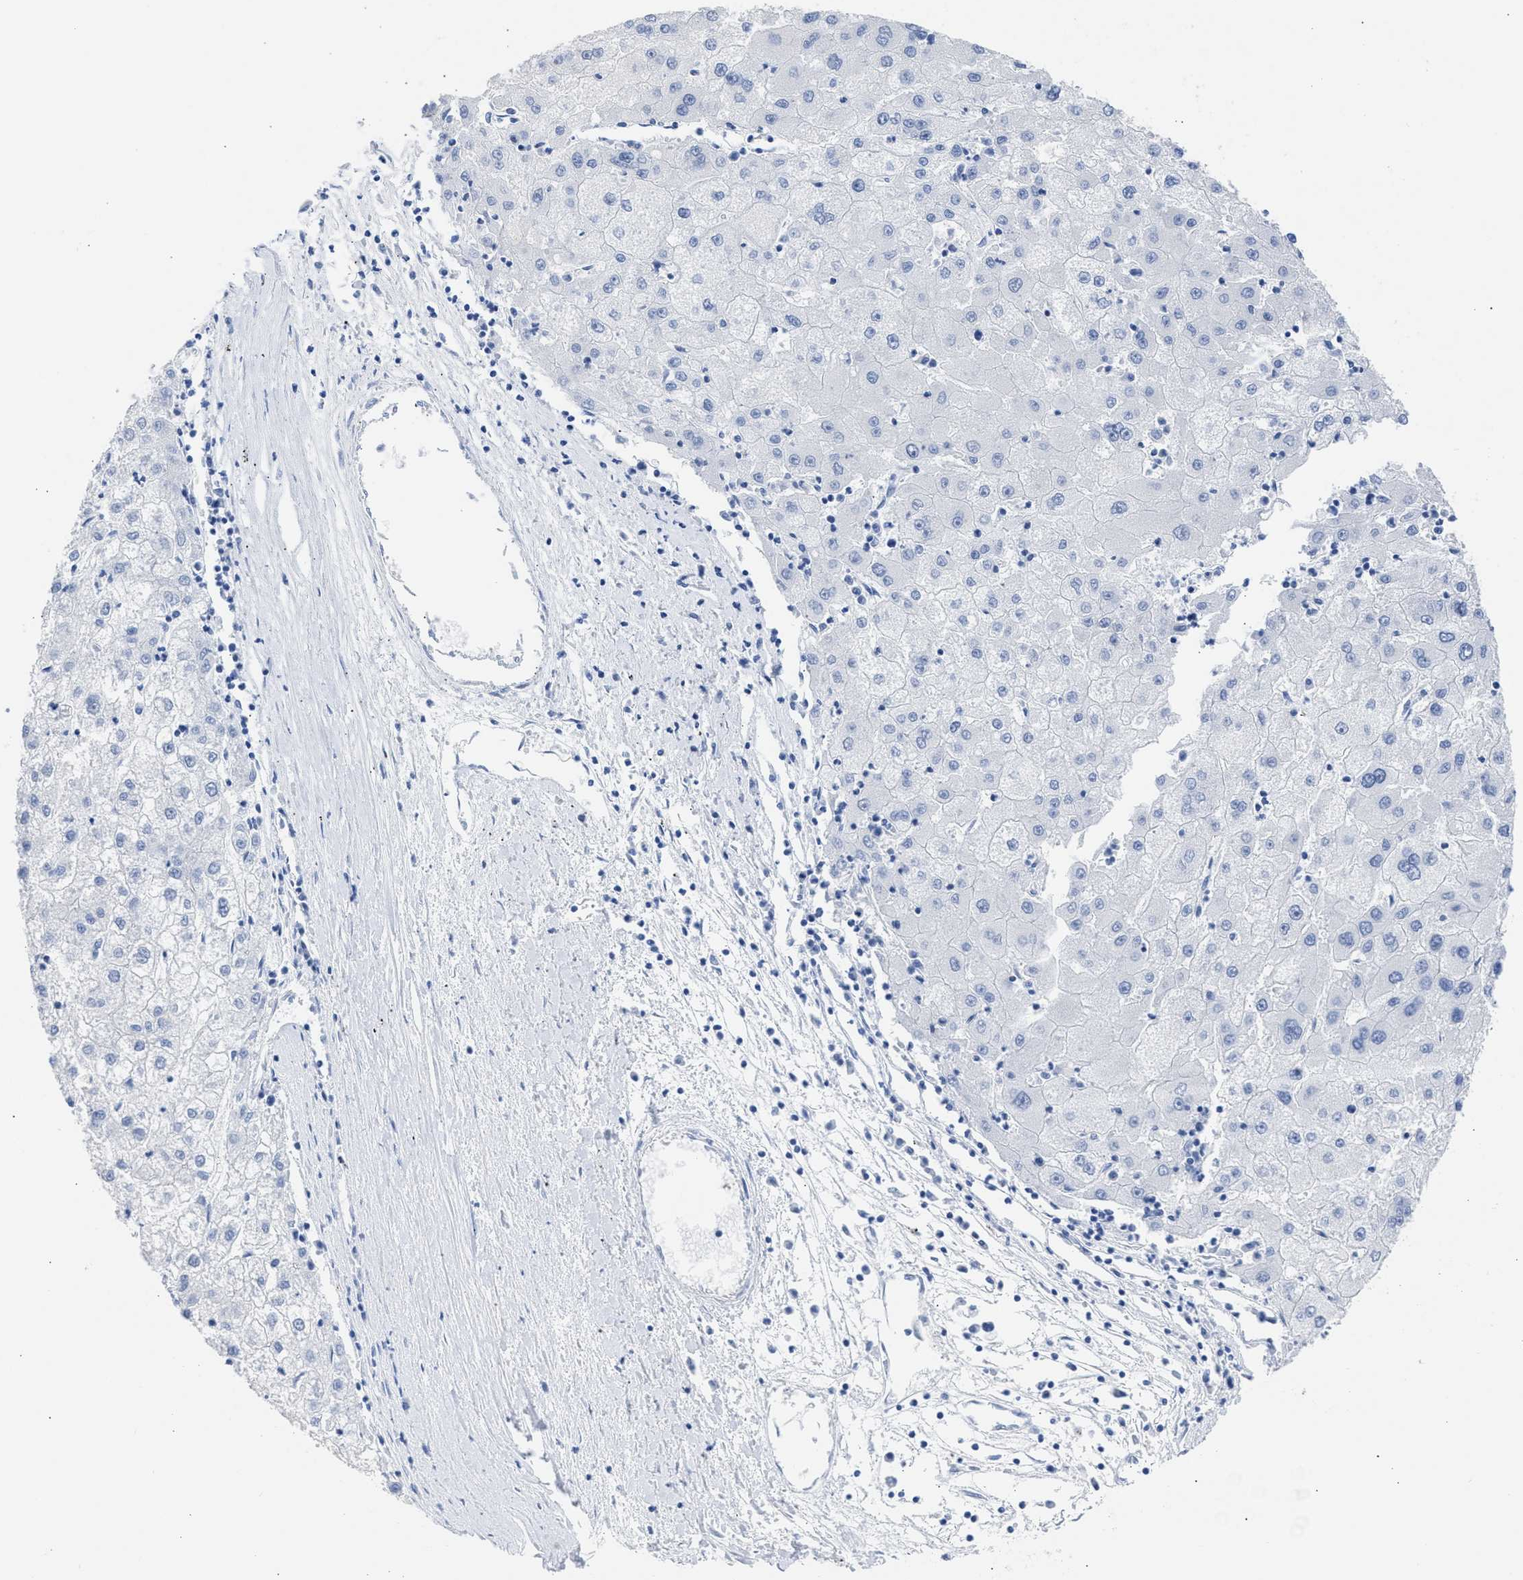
{"staining": {"intensity": "negative", "quantity": "none", "location": "none"}, "tissue": "liver cancer", "cell_type": "Tumor cells", "image_type": "cancer", "snomed": [{"axis": "morphology", "description": "Carcinoma, Hepatocellular, NOS"}, {"axis": "topography", "description": "Liver"}], "caption": "This photomicrograph is of liver cancer (hepatocellular carcinoma) stained with immunohistochemistry (IHC) to label a protein in brown with the nuclei are counter-stained blue. There is no staining in tumor cells.", "gene": "NCAM1", "patient": {"sex": "male", "age": 72}}